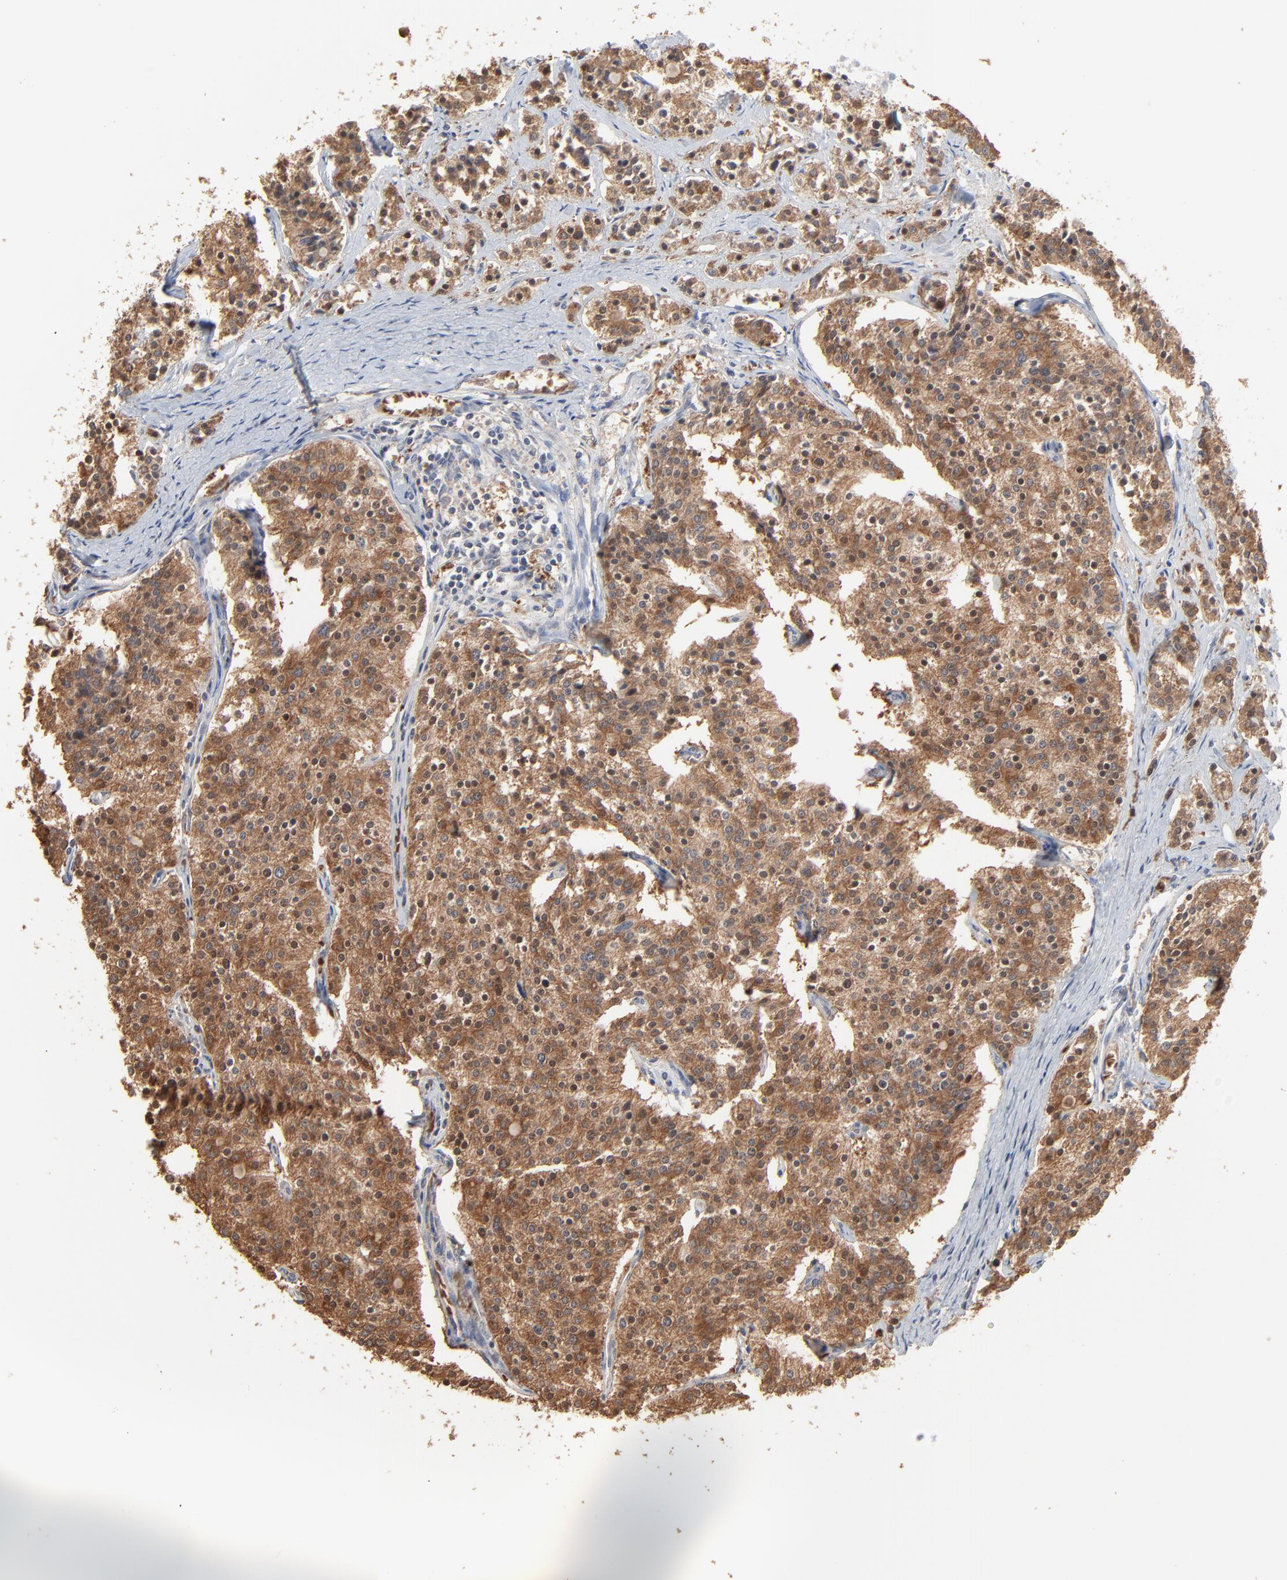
{"staining": {"intensity": "strong", "quantity": ">75%", "location": "cytoplasmic/membranous"}, "tissue": "carcinoid", "cell_type": "Tumor cells", "image_type": "cancer", "snomed": [{"axis": "morphology", "description": "Carcinoid, malignant, NOS"}, {"axis": "topography", "description": "Small intestine"}], "caption": "Carcinoid stained for a protein exhibits strong cytoplasmic/membranous positivity in tumor cells.", "gene": "FANCB", "patient": {"sex": "male", "age": 63}}